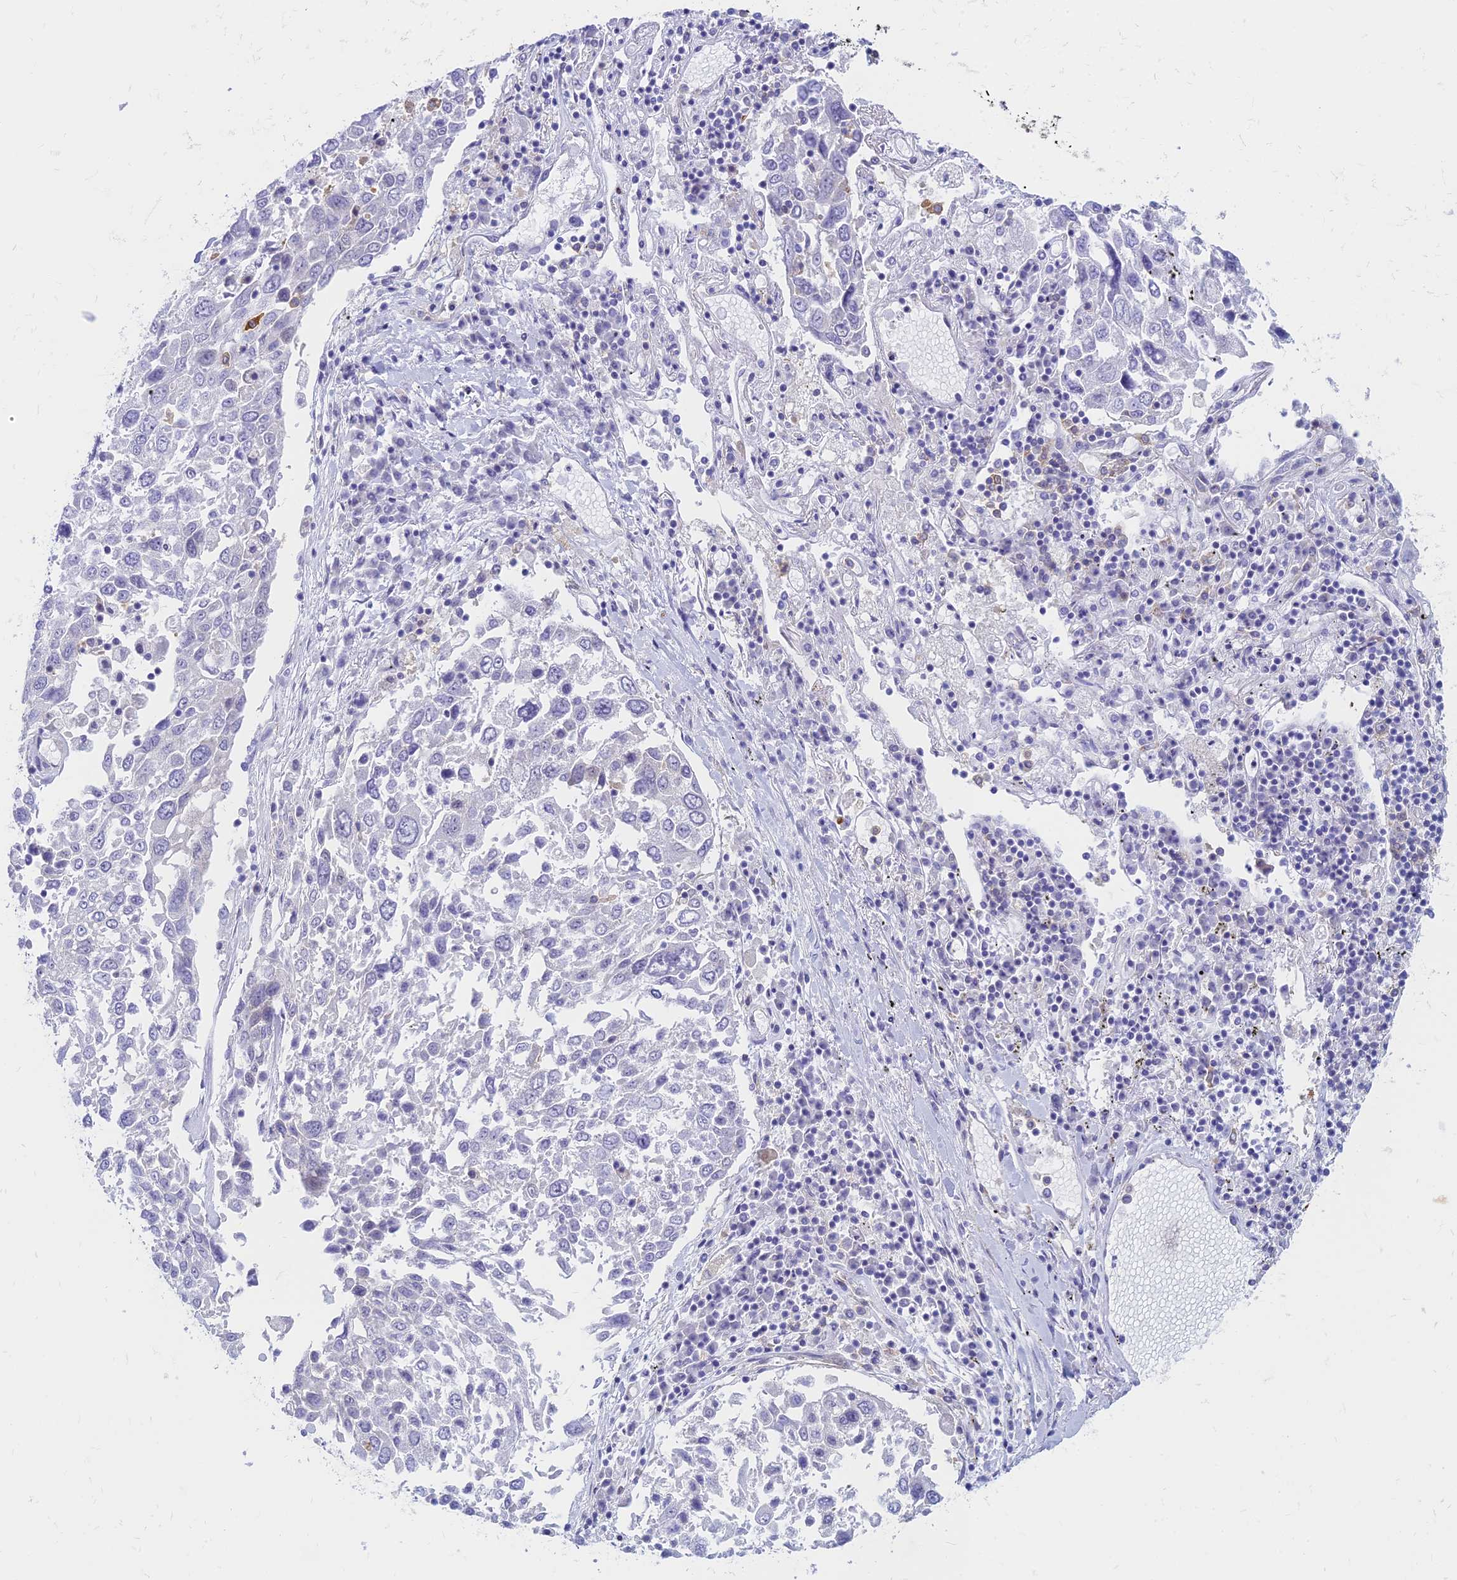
{"staining": {"intensity": "negative", "quantity": "none", "location": "none"}, "tissue": "lung cancer", "cell_type": "Tumor cells", "image_type": "cancer", "snomed": [{"axis": "morphology", "description": "Squamous cell carcinoma, NOS"}, {"axis": "topography", "description": "Lung"}], "caption": "Immunohistochemical staining of human lung cancer displays no significant staining in tumor cells. (DAB (3,3'-diaminobenzidine) IHC visualized using brightfield microscopy, high magnification).", "gene": "STRN4", "patient": {"sex": "male", "age": 65}}